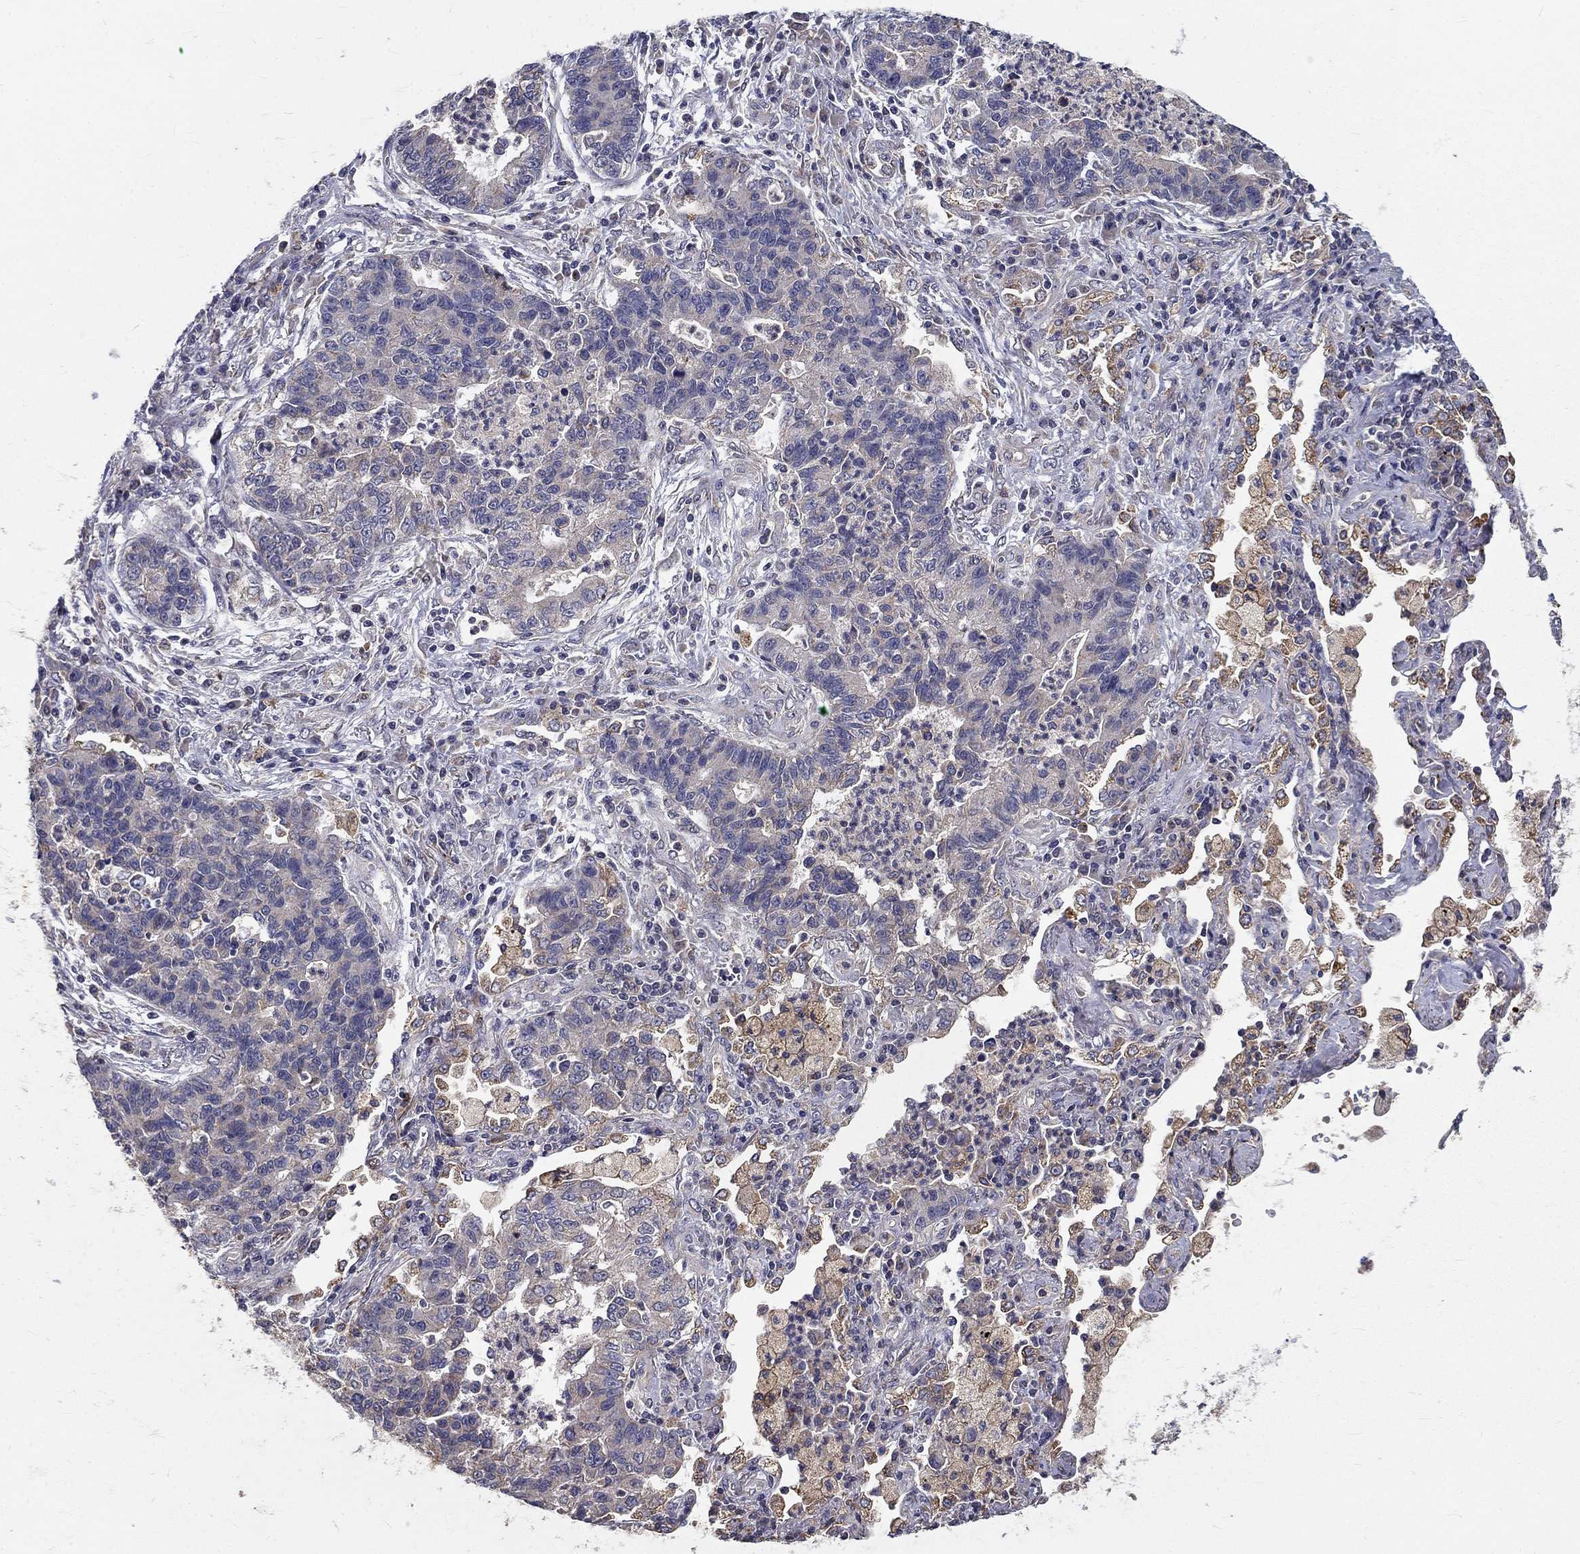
{"staining": {"intensity": "negative", "quantity": "none", "location": "none"}, "tissue": "lung cancer", "cell_type": "Tumor cells", "image_type": "cancer", "snomed": [{"axis": "morphology", "description": "Adenocarcinoma, NOS"}, {"axis": "topography", "description": "Lung"}], "caption": "Immunohistochemical staining of human lung adenocarcinoma displays no significant staining in tumor cells.", "gene": "ALDH4A1", "patient": {"sex": "female", "age": 57}}